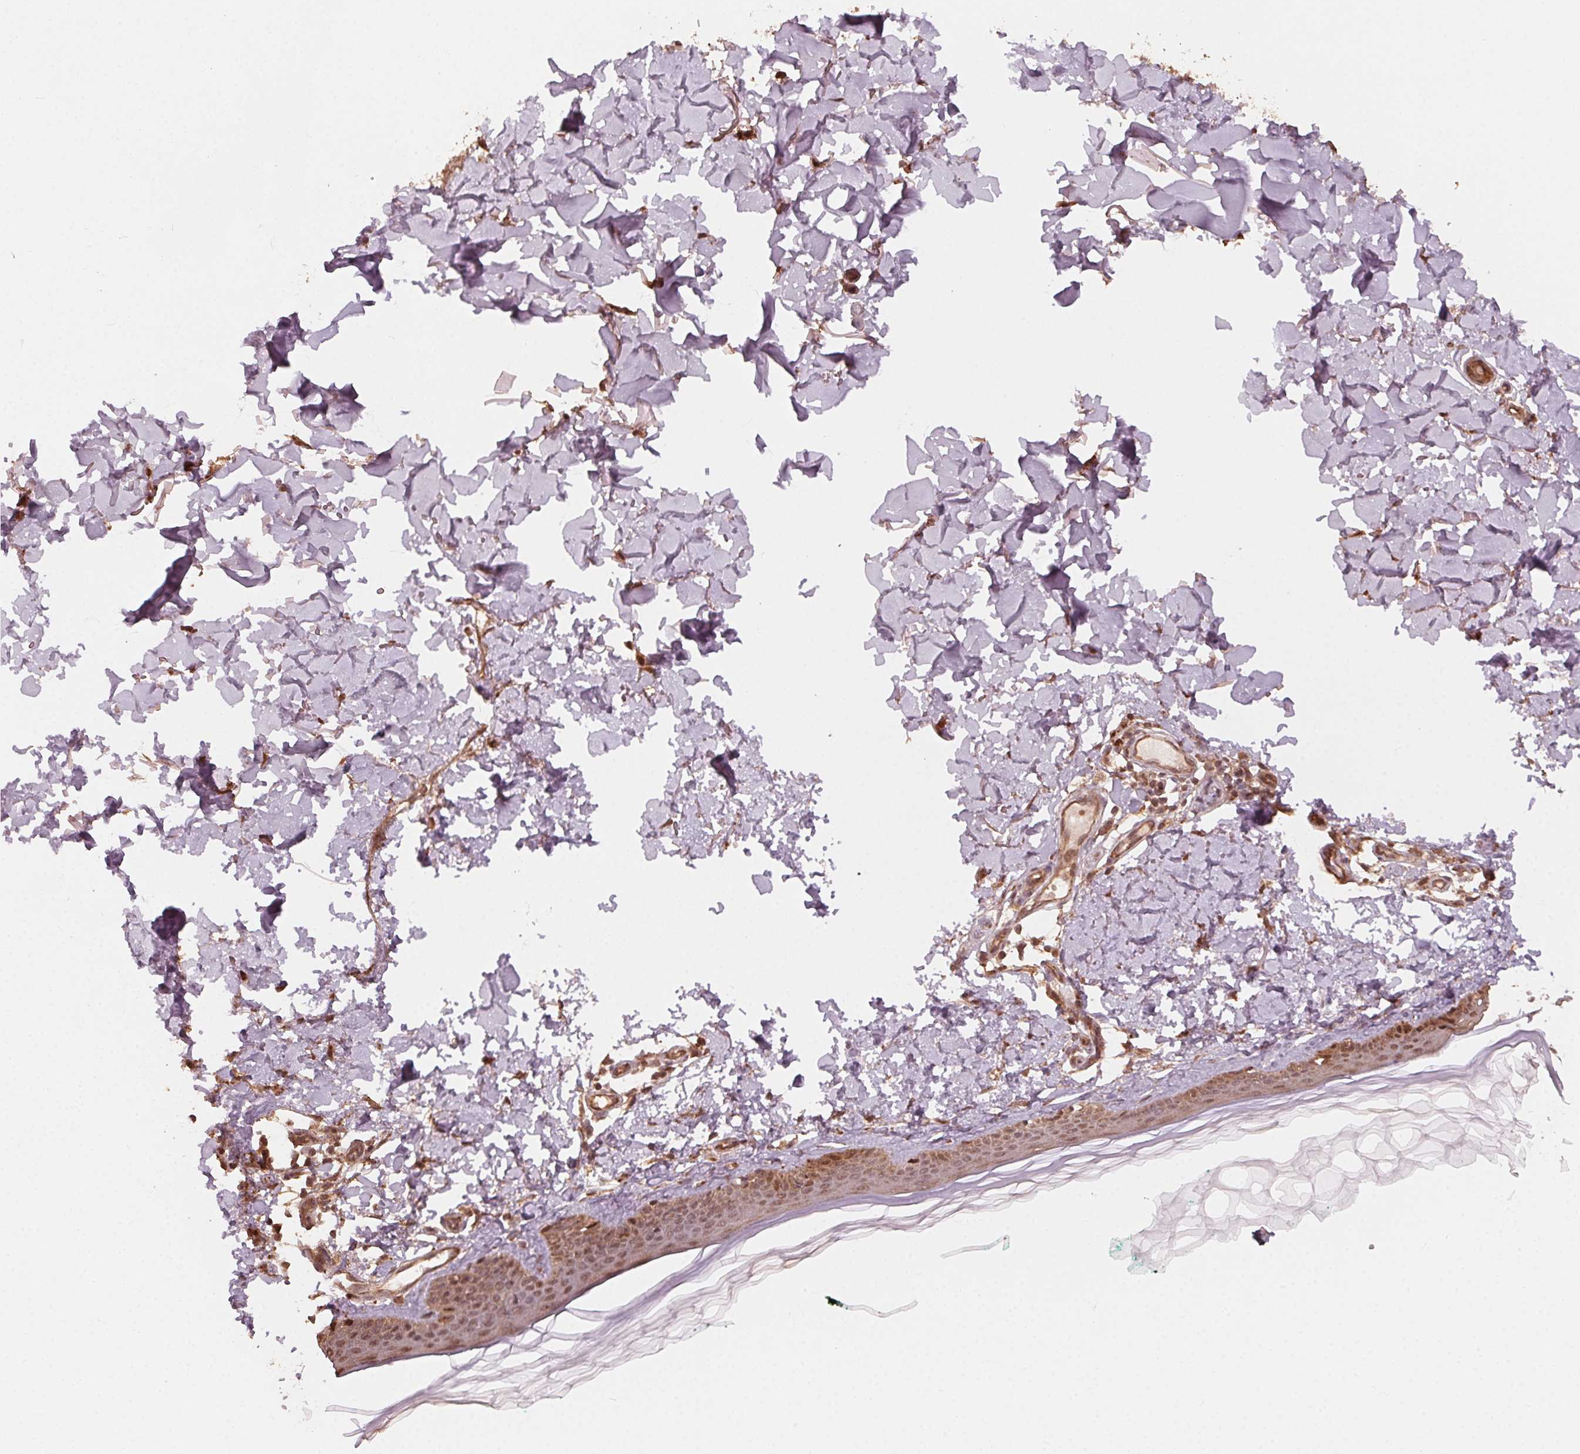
{"staining": {"intensity": "moderate", "quantity": ">75%", "location": "cytoplasmic/membranous,nuclear"}, "tissue": "skin", "cell_type": "Fibroblasts", "image_type": "normal", "snomed": [{"axis": "morphology", "description": "Normal tissue, NOS"}, {"axis": "topography", "description": "Skin"}, {"axis": "topography", "description": "Peripheral nerve tissue"}], "caption": "Human skin stained with a brown dye exhibits moderate cytoplasmic/membranous,nuclear positive staining in about >75% of fibroblasts.", "gene": "WBP2", "patient": {"sex": "female", "age": 45}}